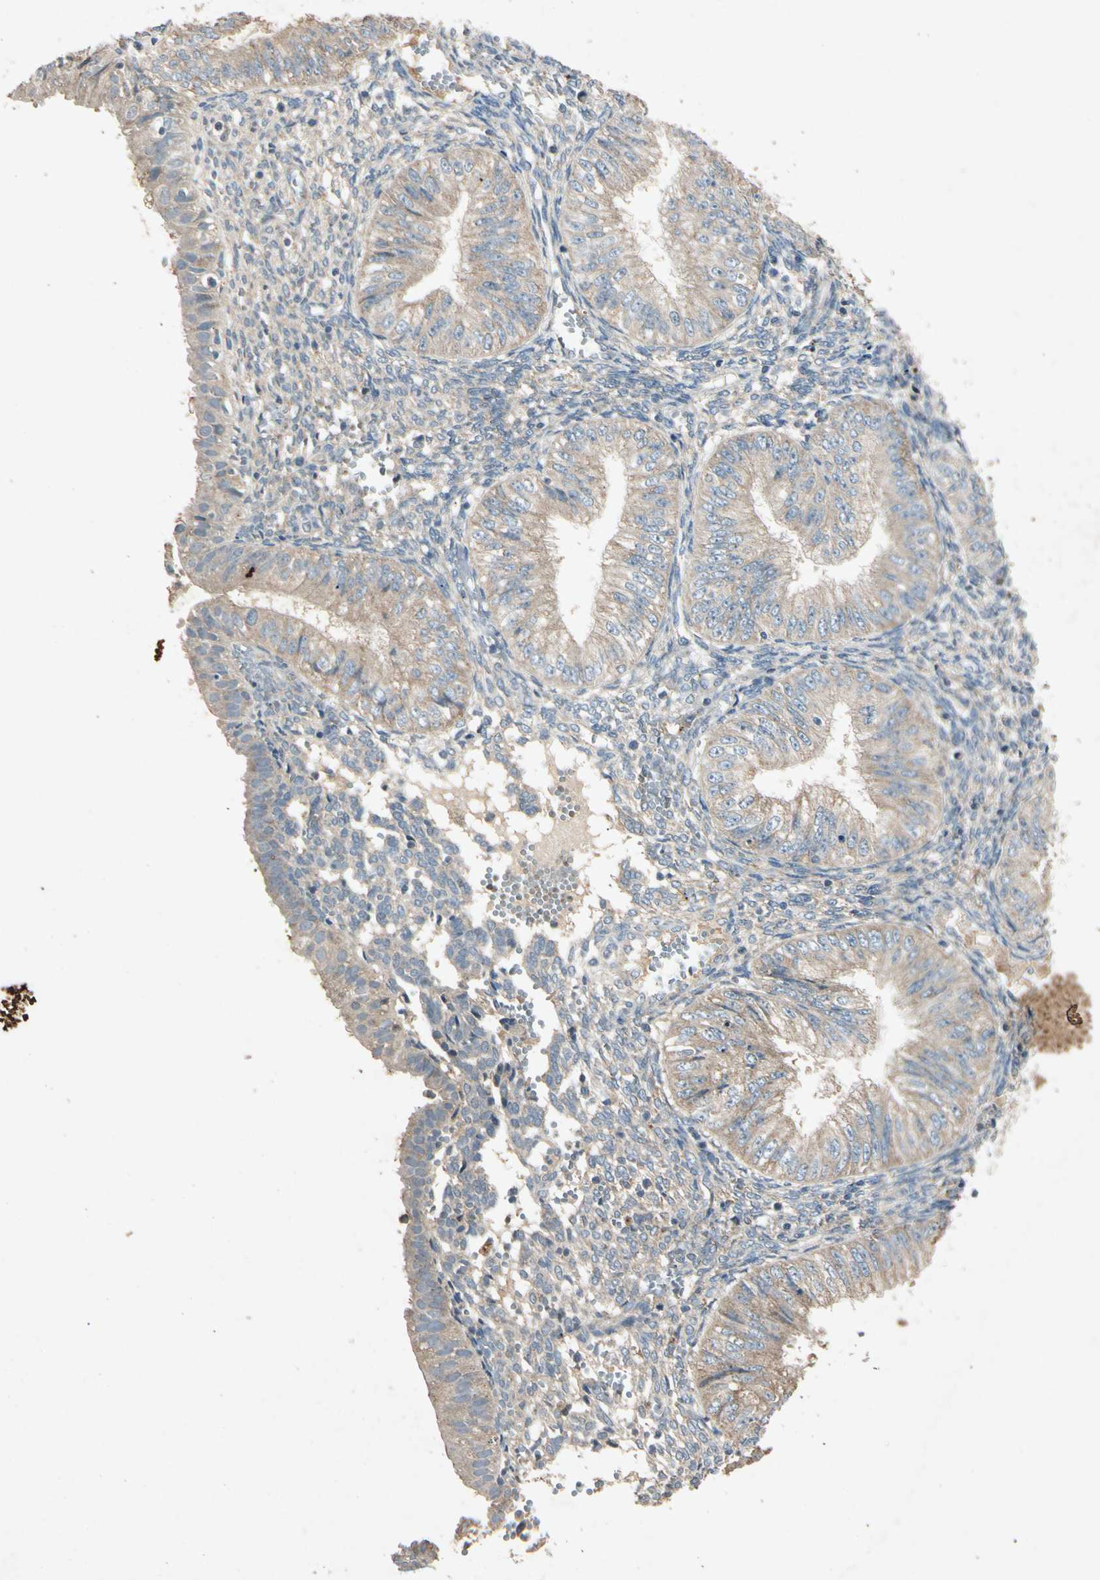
{"staining": {"intensity": "weak", "quantity": ">75%", "location": "cytoplasmic/membranous"}, "tissue": "endometrial cancer", "cell_type": "Tumor cells", "image_type": "cancer", "snomed": [{"axis": "morphology", "description": "Normal tissue, NOS"}, {"axis": "morphology", "description": "Adenocarcinoma, NOS"}, {"axis": "topography", "description": "Endometrium"}], "caption": "Endometrial cancer (adenocarcinoma) tissue shows weak cytoplasmic/membranous staining in about >75% of tumor cells", "gene": "GPLD1", "patient": {"sex": "female", "age": 53}}